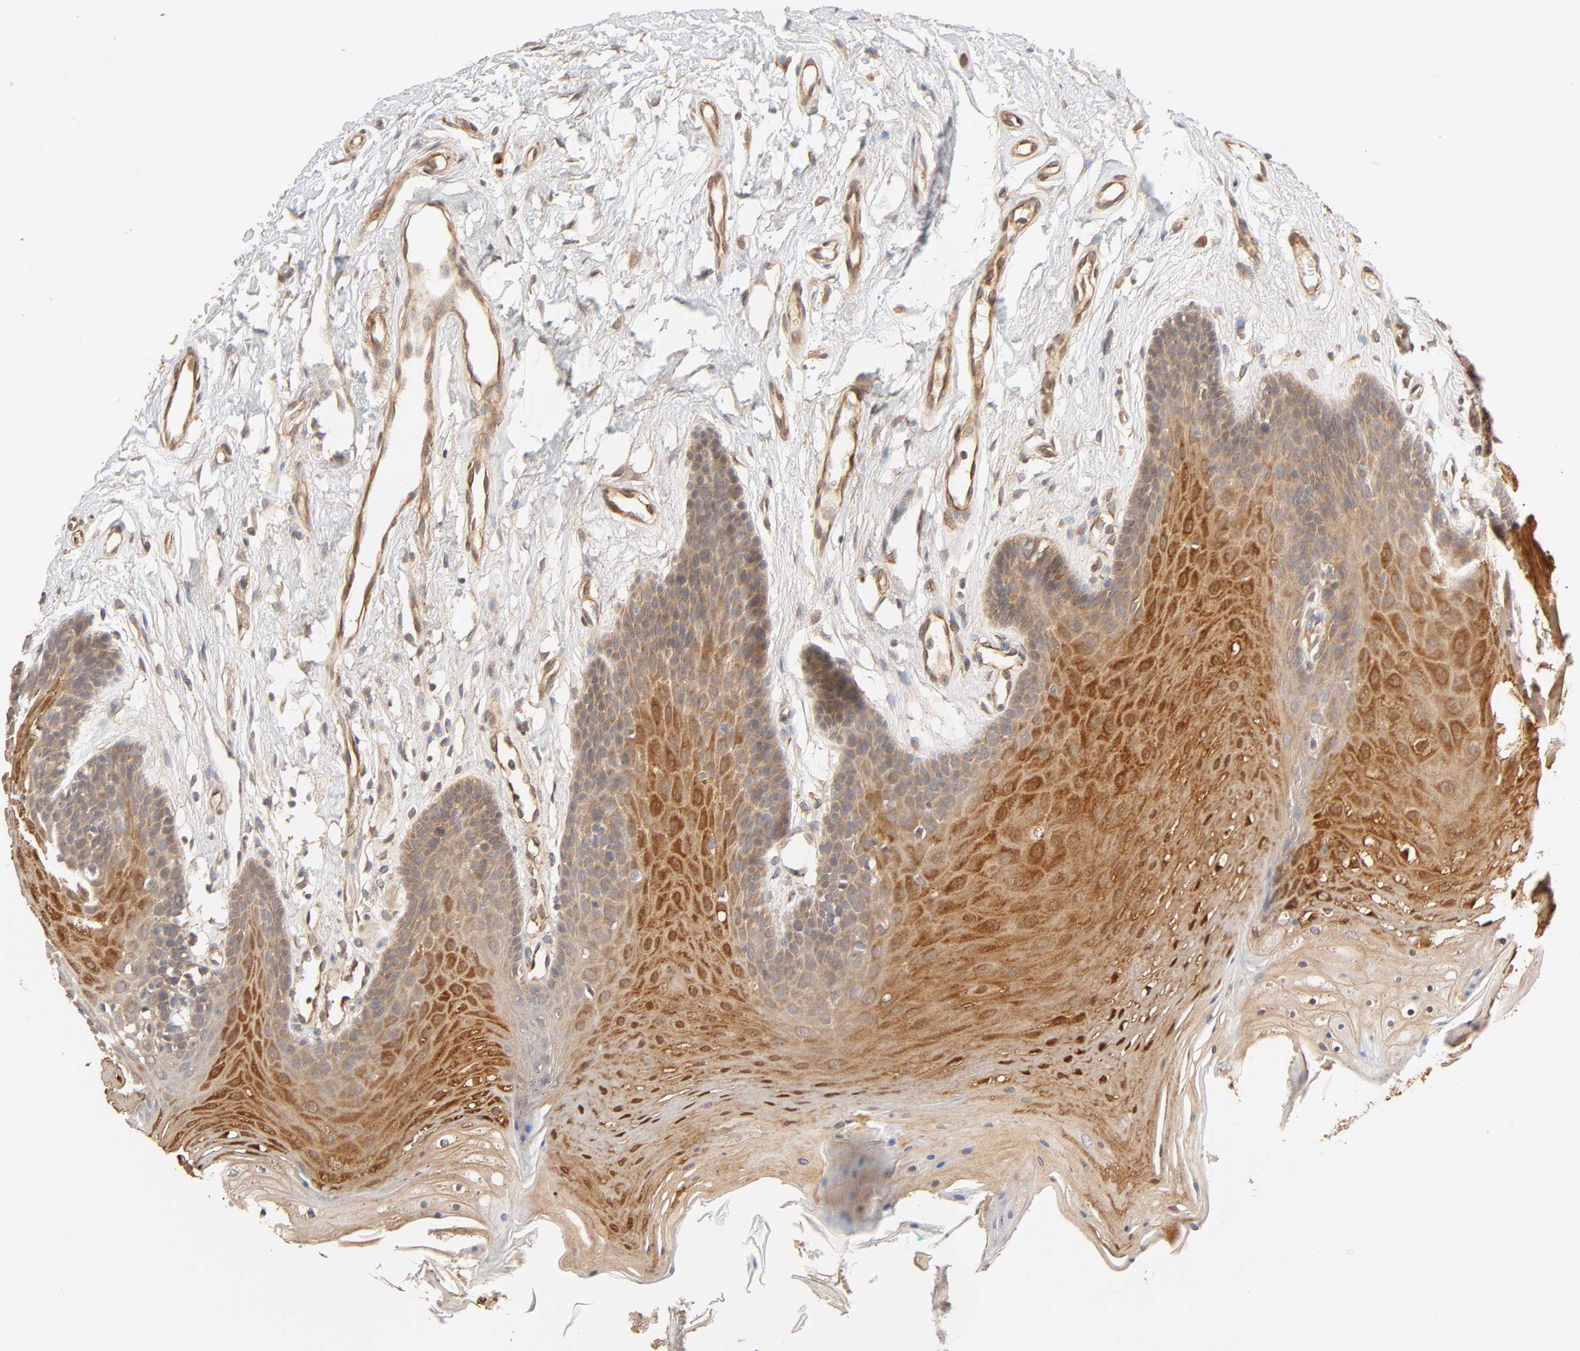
{"staining": {"intensity": "strong", "quantity": ">75%", "location": "cytoplasmic/membranous,nuclear"}, "tissue": "oral mucosa", "cell_type": "Squamous epithelial cells", "image_type": "normal", "snomed": [{"axis": "morphology", "description": "Normal tissue, NOS"}, {"axis": "topography", "description": "Oral tissue"}], "caption": "Strong cytoplasmic/membranous,nuclear staining for a protein is appreciated in approximately >75% of squamous epithelial cells of unremarkable oral mucosa using immunohistochemistry (IHC).", "gene": "EPS8", "patient": {"sex": "male", "age": 62}}